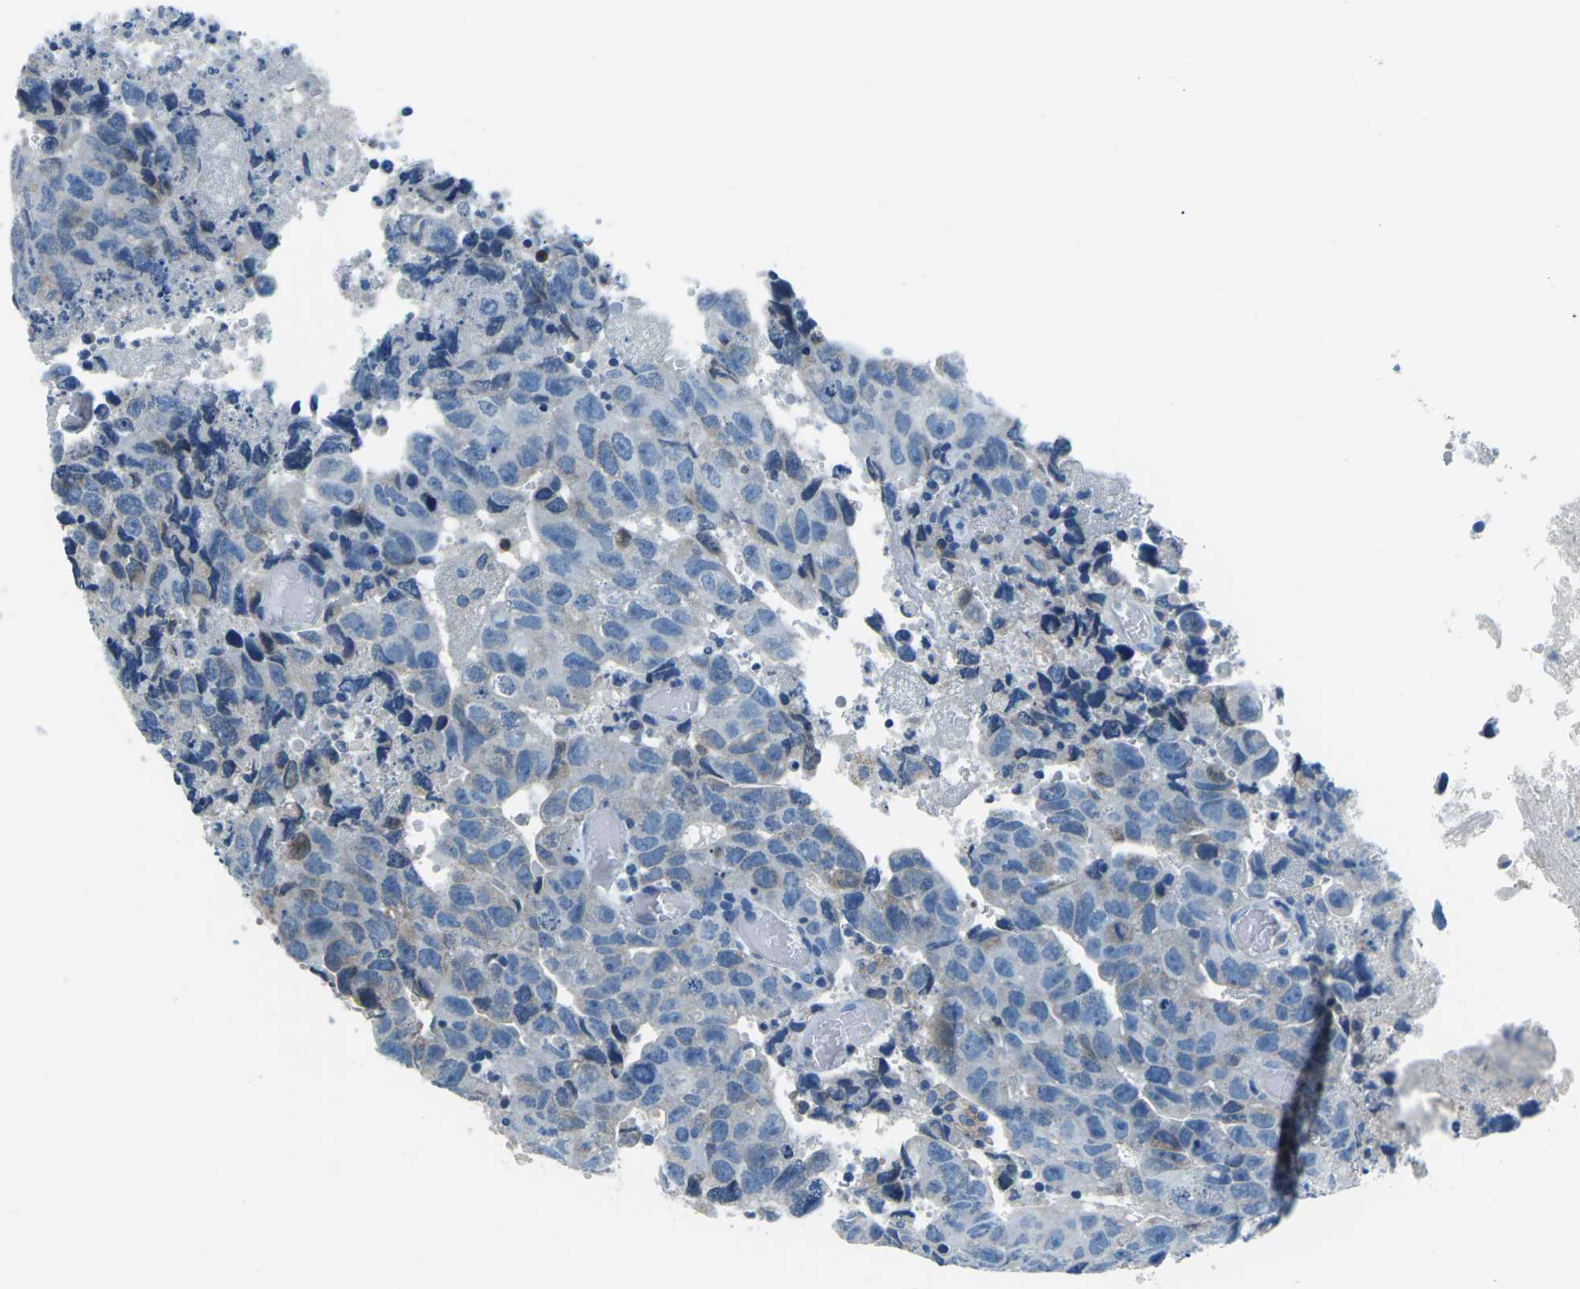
{"staining": {"intensity": "weak", "quantity": "<25%", "location": "cytoplasmic/membranous"}, "tissue": "testis cancer", "cell_type": "Tumor cells", "image_type": "cancer", "snomed": [{"axis": "morphology", "description": "Necrosis, NOS"}, {"axis": "morphology", "description": "Carcinoma, Embryonal, NOS"}, {"axis": "topography", "description": "Testis"}], "caption": "Immunohistochemical staining of human testis cancer shows no significant expression in tumor cells.", "gene": "CD1D", "patient": {"sex": "male", "age": 19}}